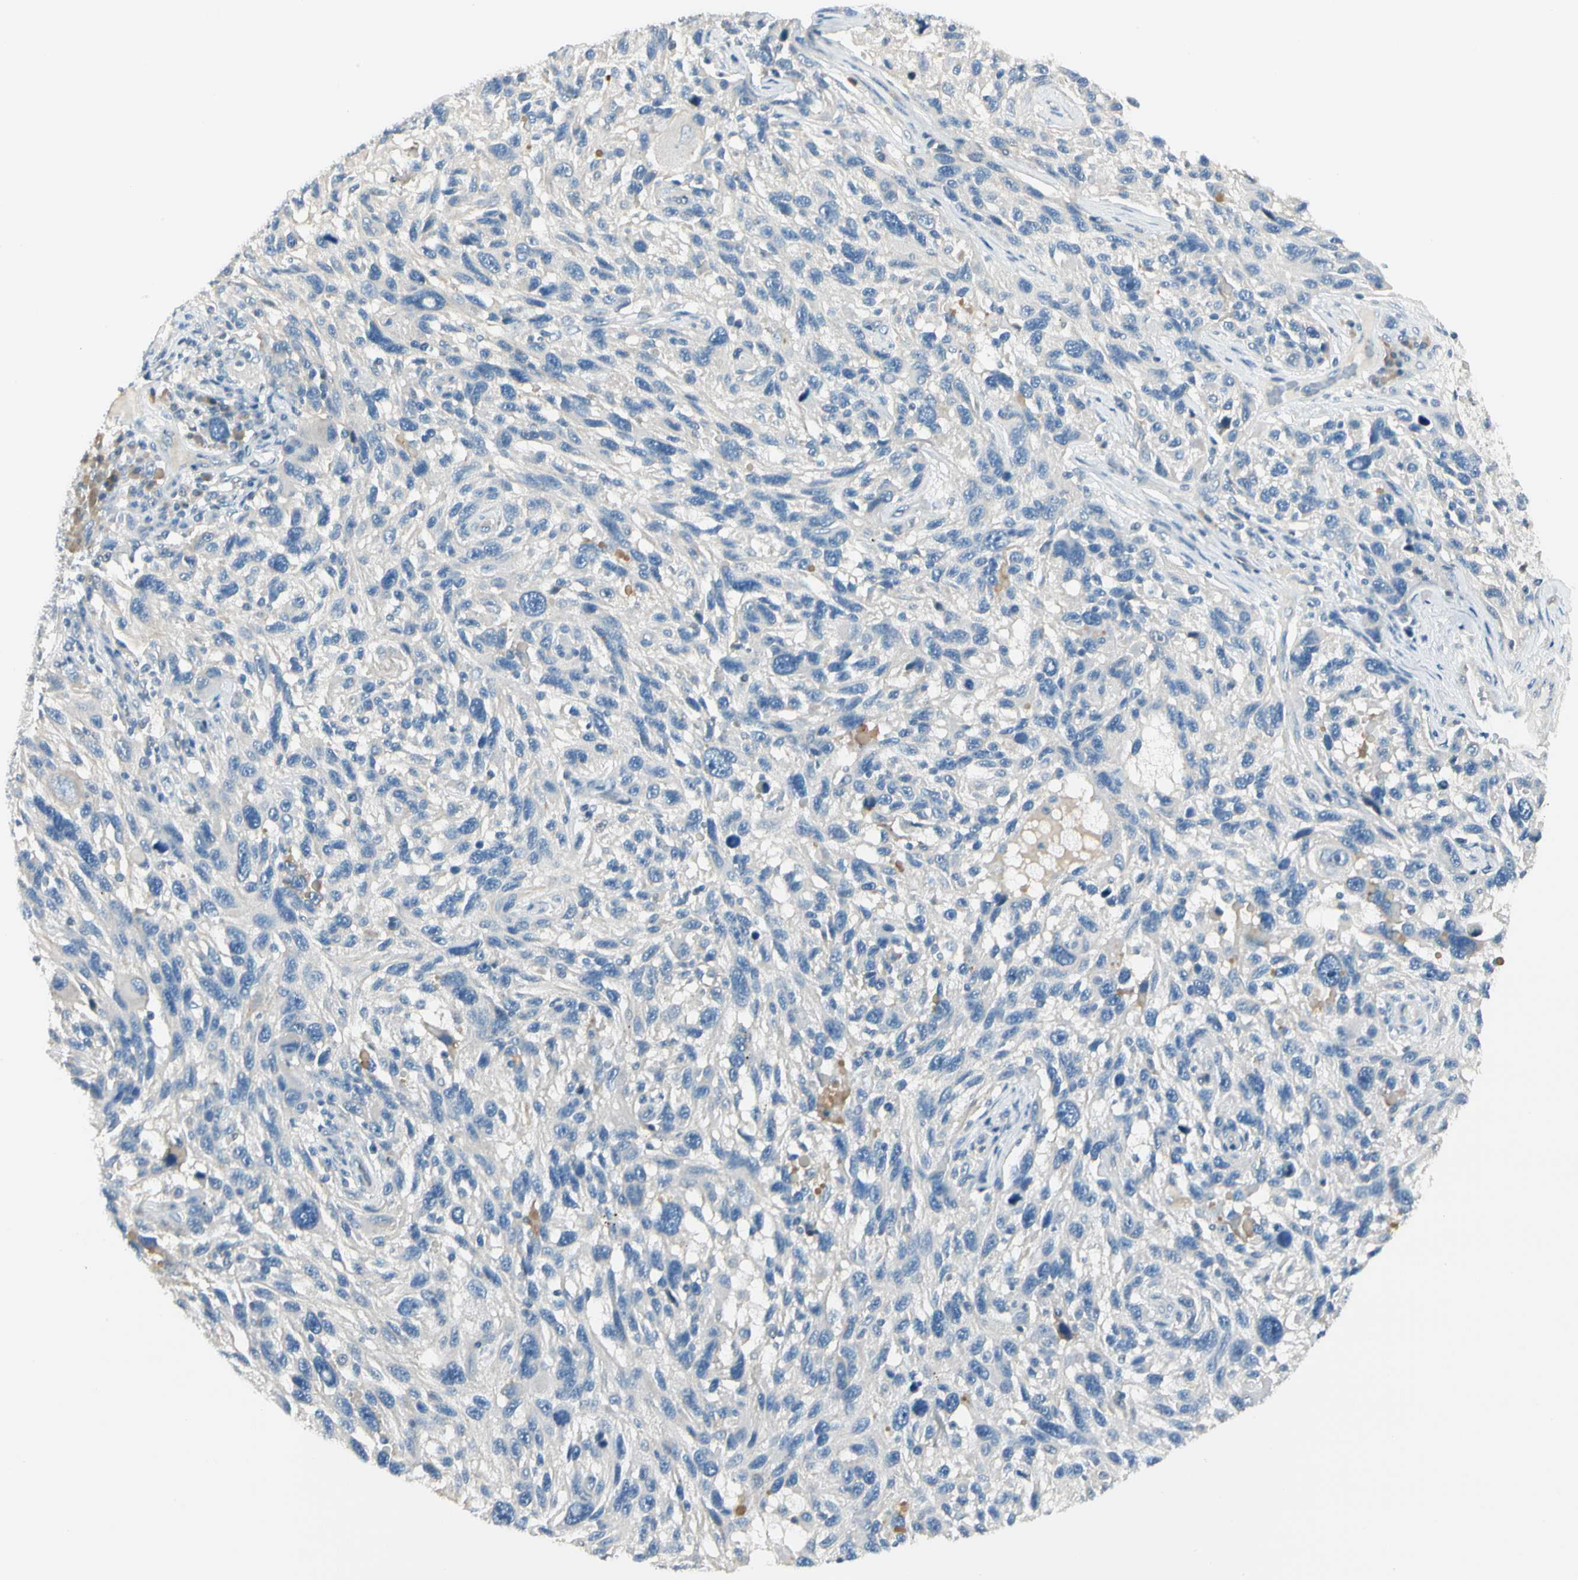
{"staining": {"intensity": "negative", "quantity": "none", "location": "none"}, "tissue": "melanoma", "cell_type": "Tumor cells", "image_type": "cancer", "snomed": [{"axis": "morphology", "description": "Malignant melanoma, NOS"}, {"axis": "topography", "description": "Skin"}], "caption": "Immunohistochemistry (IHC) photomicrograph of malignant melanoma stained for a protein (brown), which shows no expression in tumor cells.", "gene": "SLC6A15", "patient": {"sex": "male", "age": 53}}